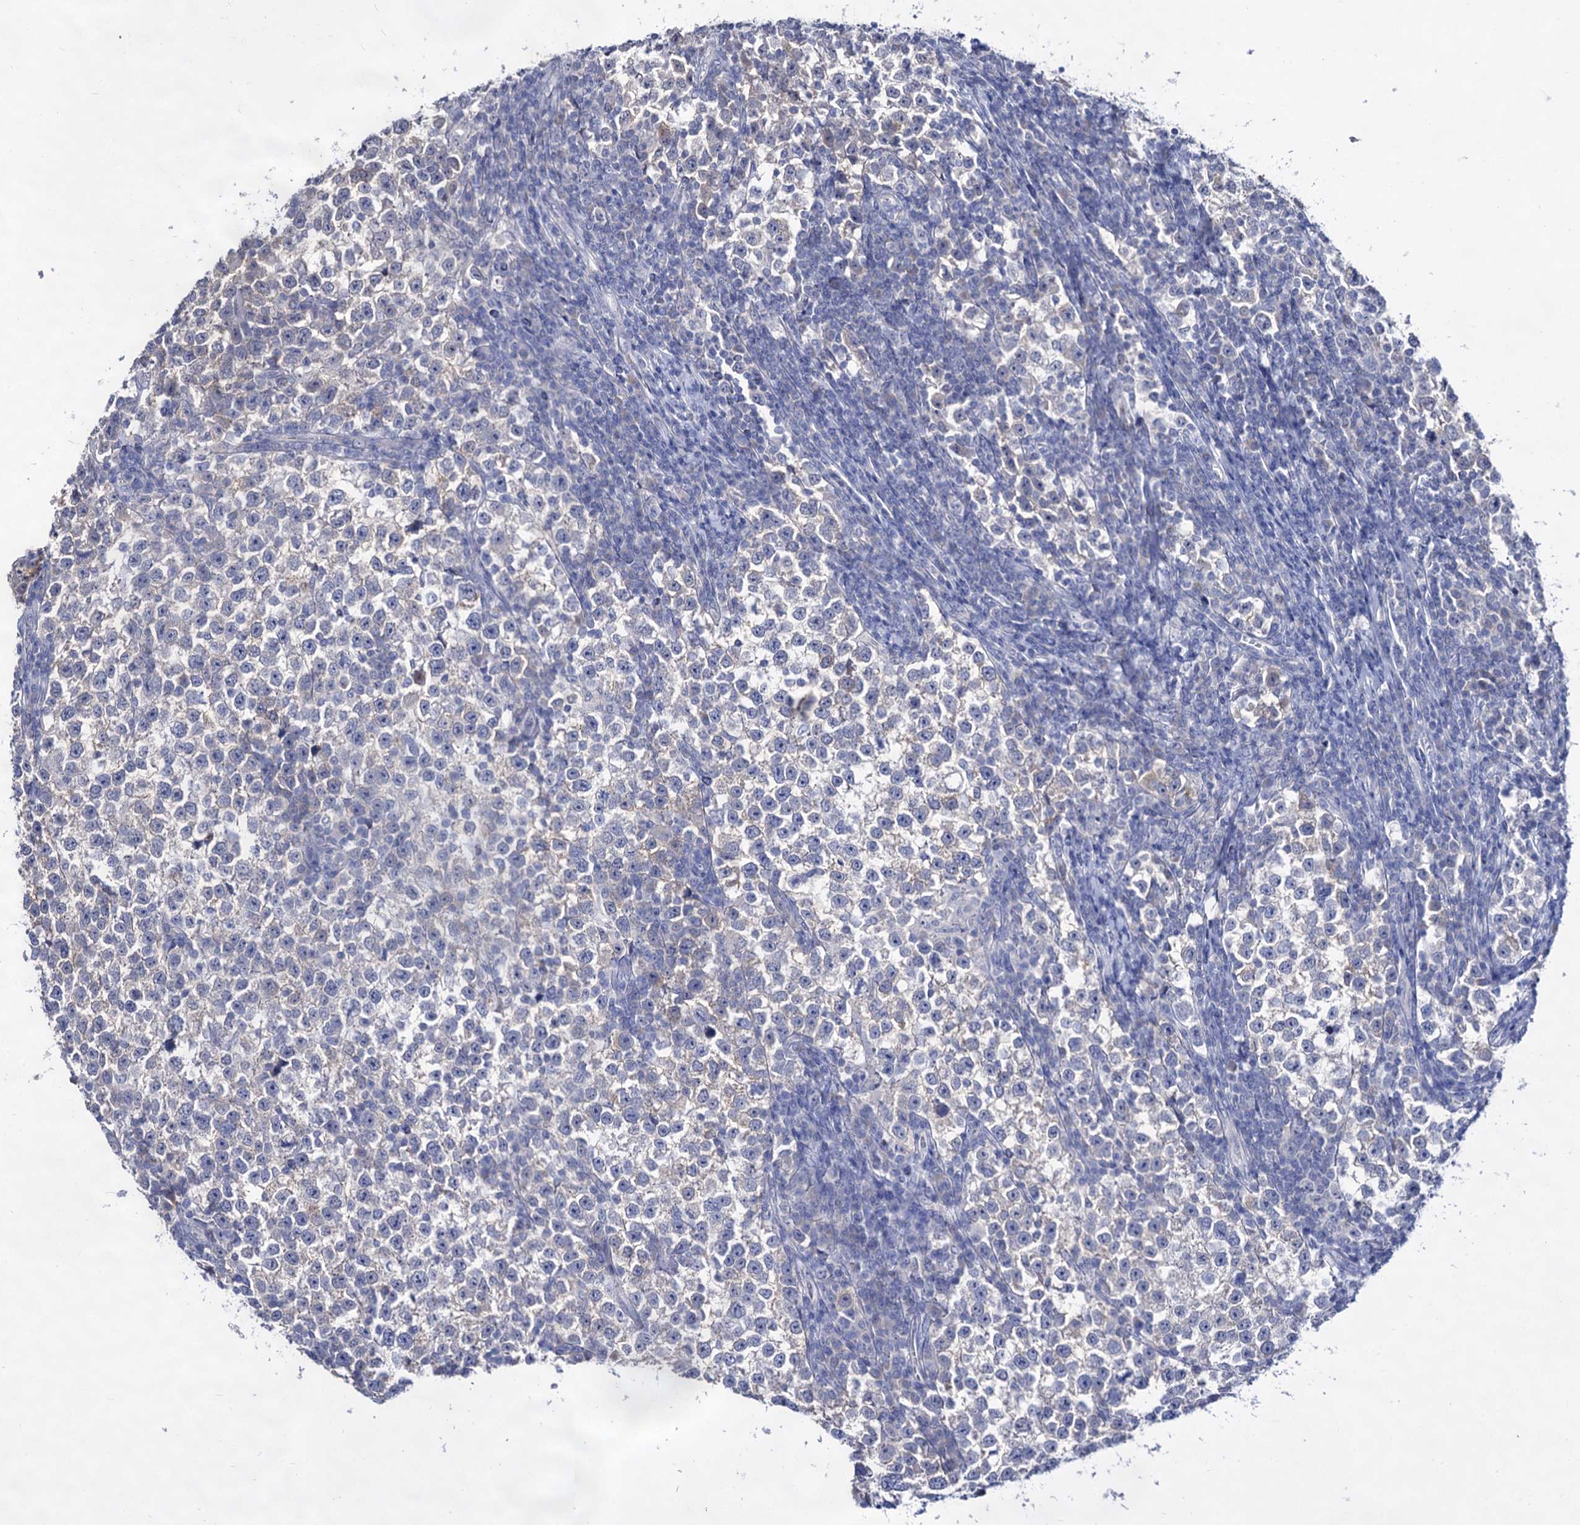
{"staining": {"intensity": "negative", "quantity": "none", "location": "none"}, "tissue": "testis cancer", "cell_type": "Tumor cells", "image_type": "cancer", "snomed": [{"axis": "morphology", "description": "Normal tissue, NOS"}, {"axis": "morphology", "description": "Seminoma, NOS"}, {"axis": "topography", "description": "Testis"}], "caption": "There is no significant expression in tumor cells of testis cancer (seminoma).", "gene": "ARFIP2", "patient": {"sex": "male", "age": 43}}